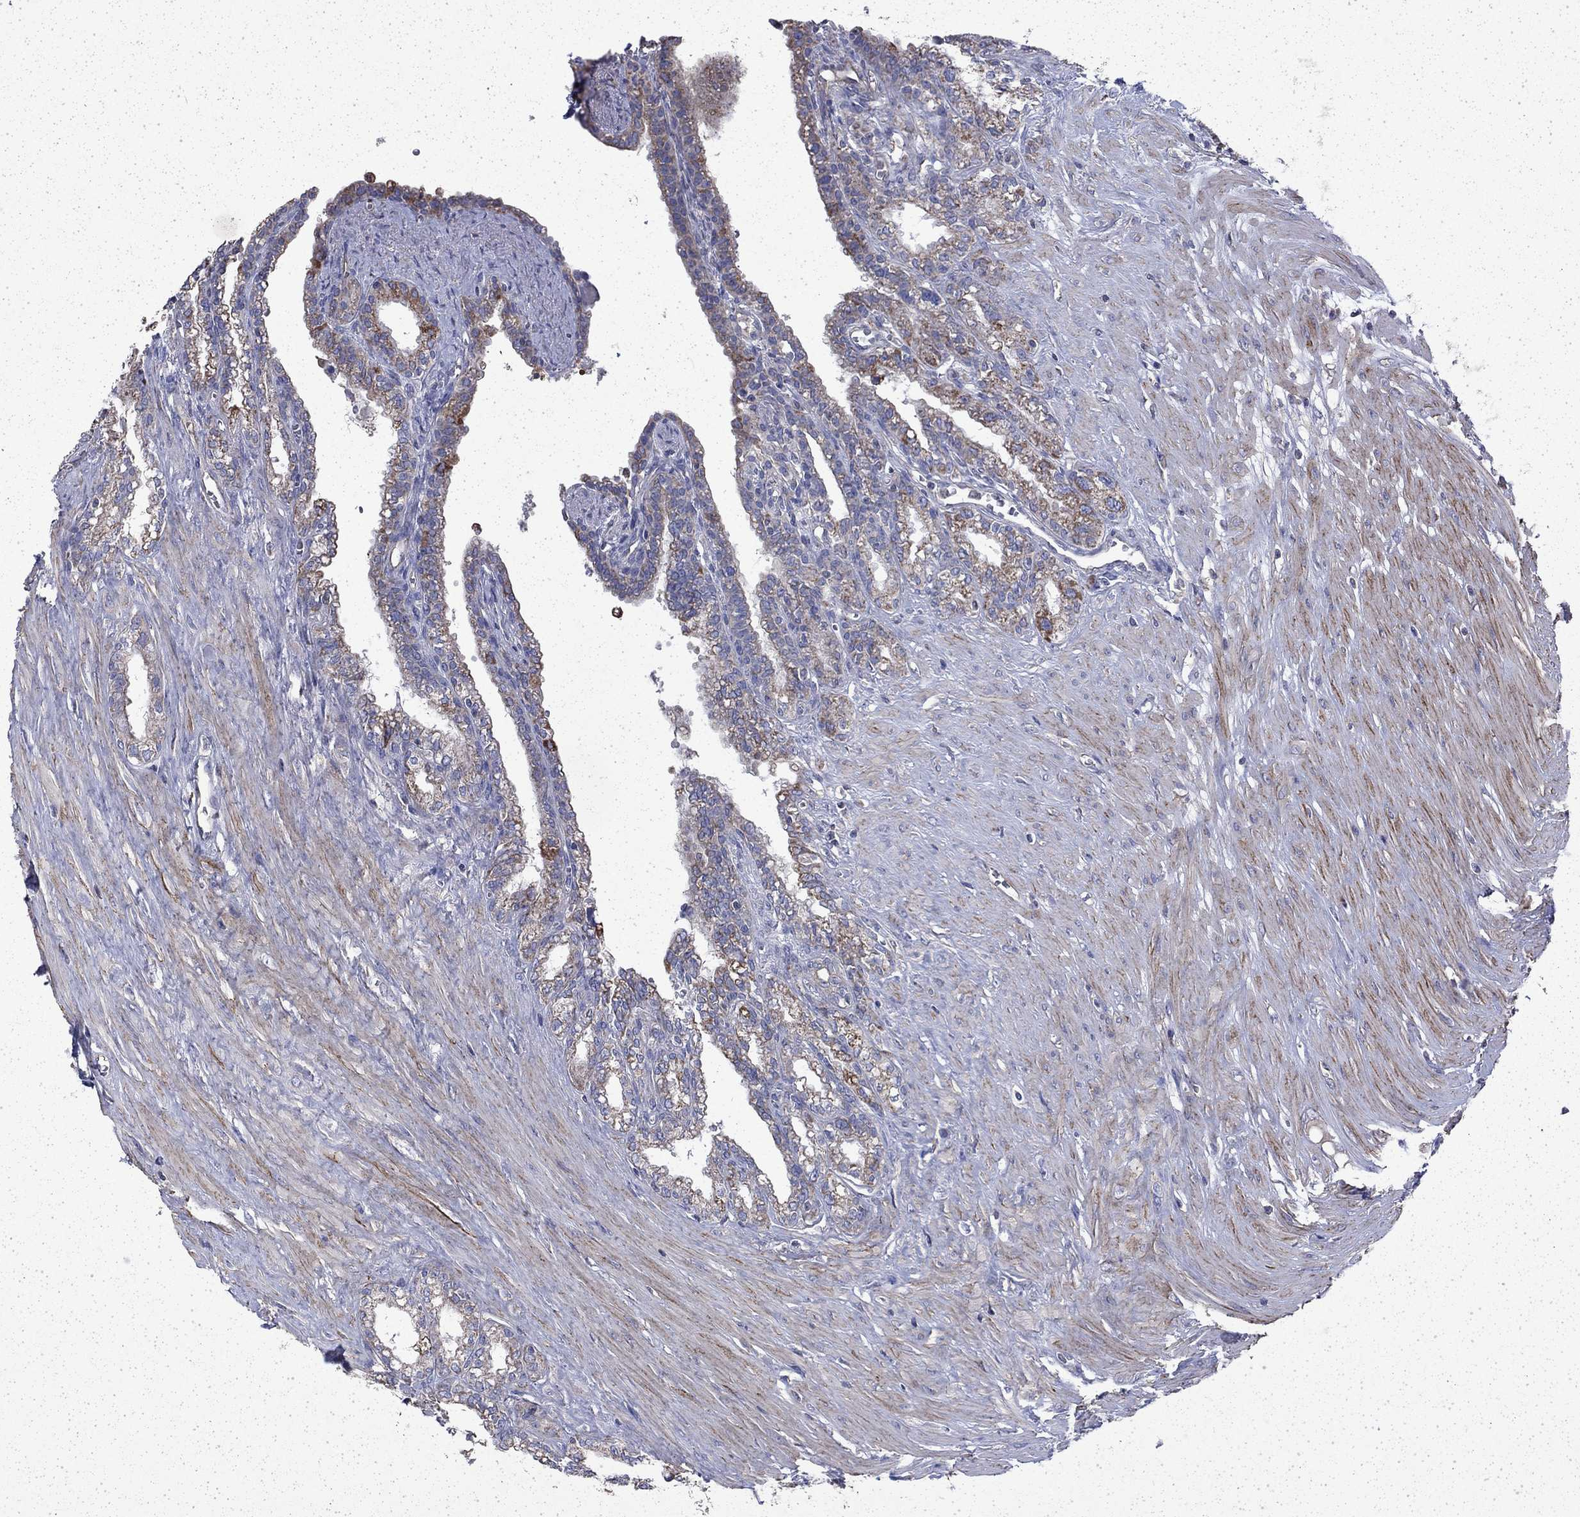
{"staining": {"intensity": "strong", "quantity": "<25%", "location": "cytoplasmic/membranous"}, "tissue": "seminal vesicle", "cell_type": "Glandular cells", "image_type": "normal", "snomed": [{"axis": "morphology", "description": "Normal tissue, NOS"}, {"axis": "morphology", "description": "Urothelial carcinoma, NOS"}, {"axis": "topography", "description": "Urinary bladder"}, {"axis": "topography", "description": "Seminal veicle"}], "caption": "Brown immunohistochemical staining in unremarkable human seminal vesicle displays strong cytoplasmic/membranous expression in about <25% of glandular cells.", "gene": "DTNA", "patient": {"sex": "male", "age": 76}}